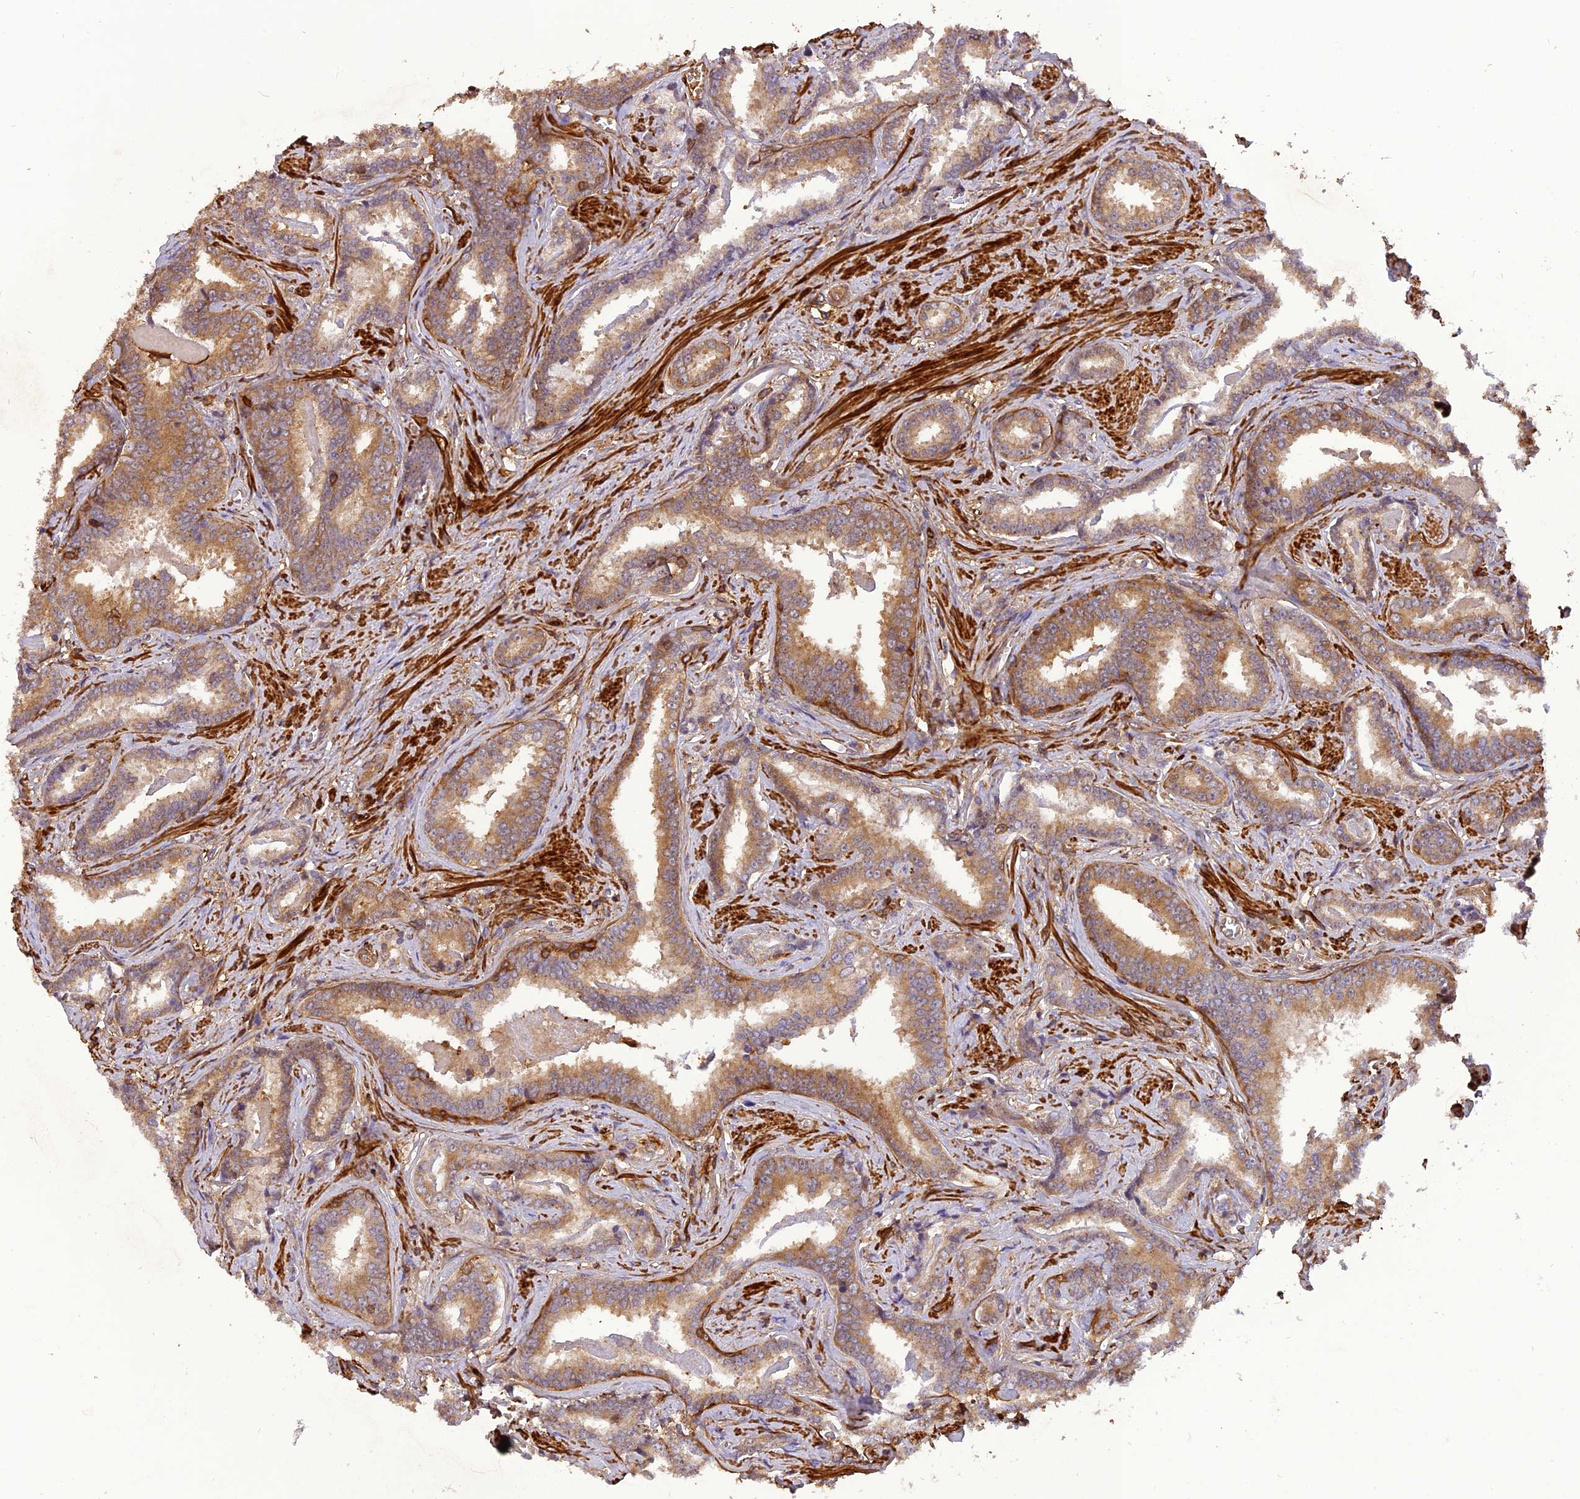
{"staining": {"intensity": "moderate", "quantity": ">75%", "location": "cytoplasmic/membranous"}, "tissue": "prostate cancer", "cell_type": "Tumor cells", "image_type": "cancer", "snomed": [{"axis": "morphology", "description": "Adenocarcinoma, High grade"}, {"axis": "topography", "description": "Prostate"}], "caption": "Immunohistochemical staining of prostate cancer (high-grade adenocarcinoma) displays moderate cytoplasmic/membranous protein expression in about >75% of tumor cells. (brown staining indicates protein expression, while blue staining denotes nuclei).", "gene": "STOML1", "patient": {"sex": "male", "age": 67}}